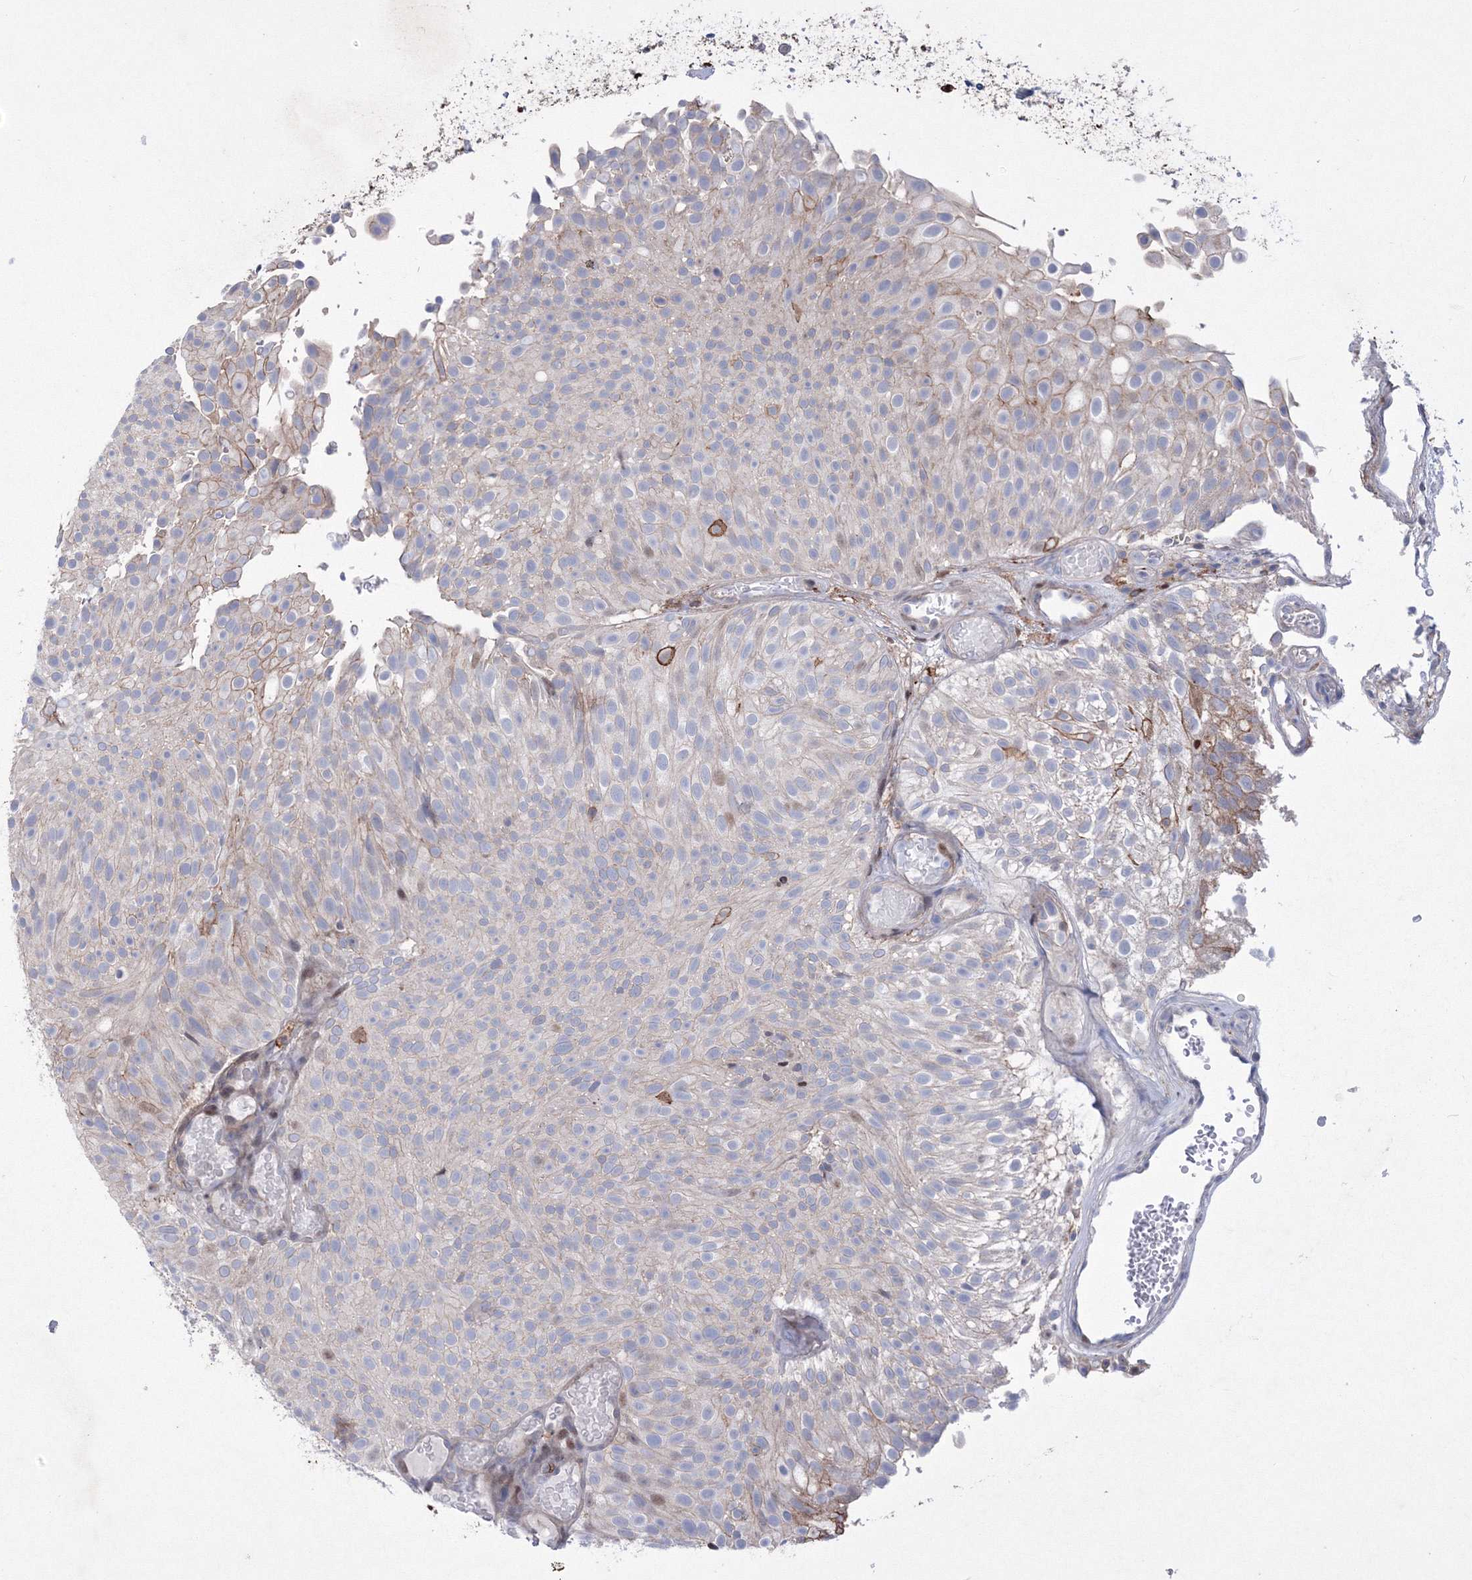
{"staining": {"intensity": "weak", "quantity": "<25%", "location": "cytoplasmic/membranous"}, "tissue": "urothelial cancer", "cell_type": "Tumor cells", "image_type": "cancer", "snomed": [{"axis": "morphology", "description": "Urothelial carcinoma, Low grade"}, {"axis": "topography", "description": "Urinary bladder"}], "caption": "Tumor cells show no significant expression in low-grade urothelial carcinoma.", "gene": "RNPEPL1", "patient": {"sex": "male", "age": 78}}